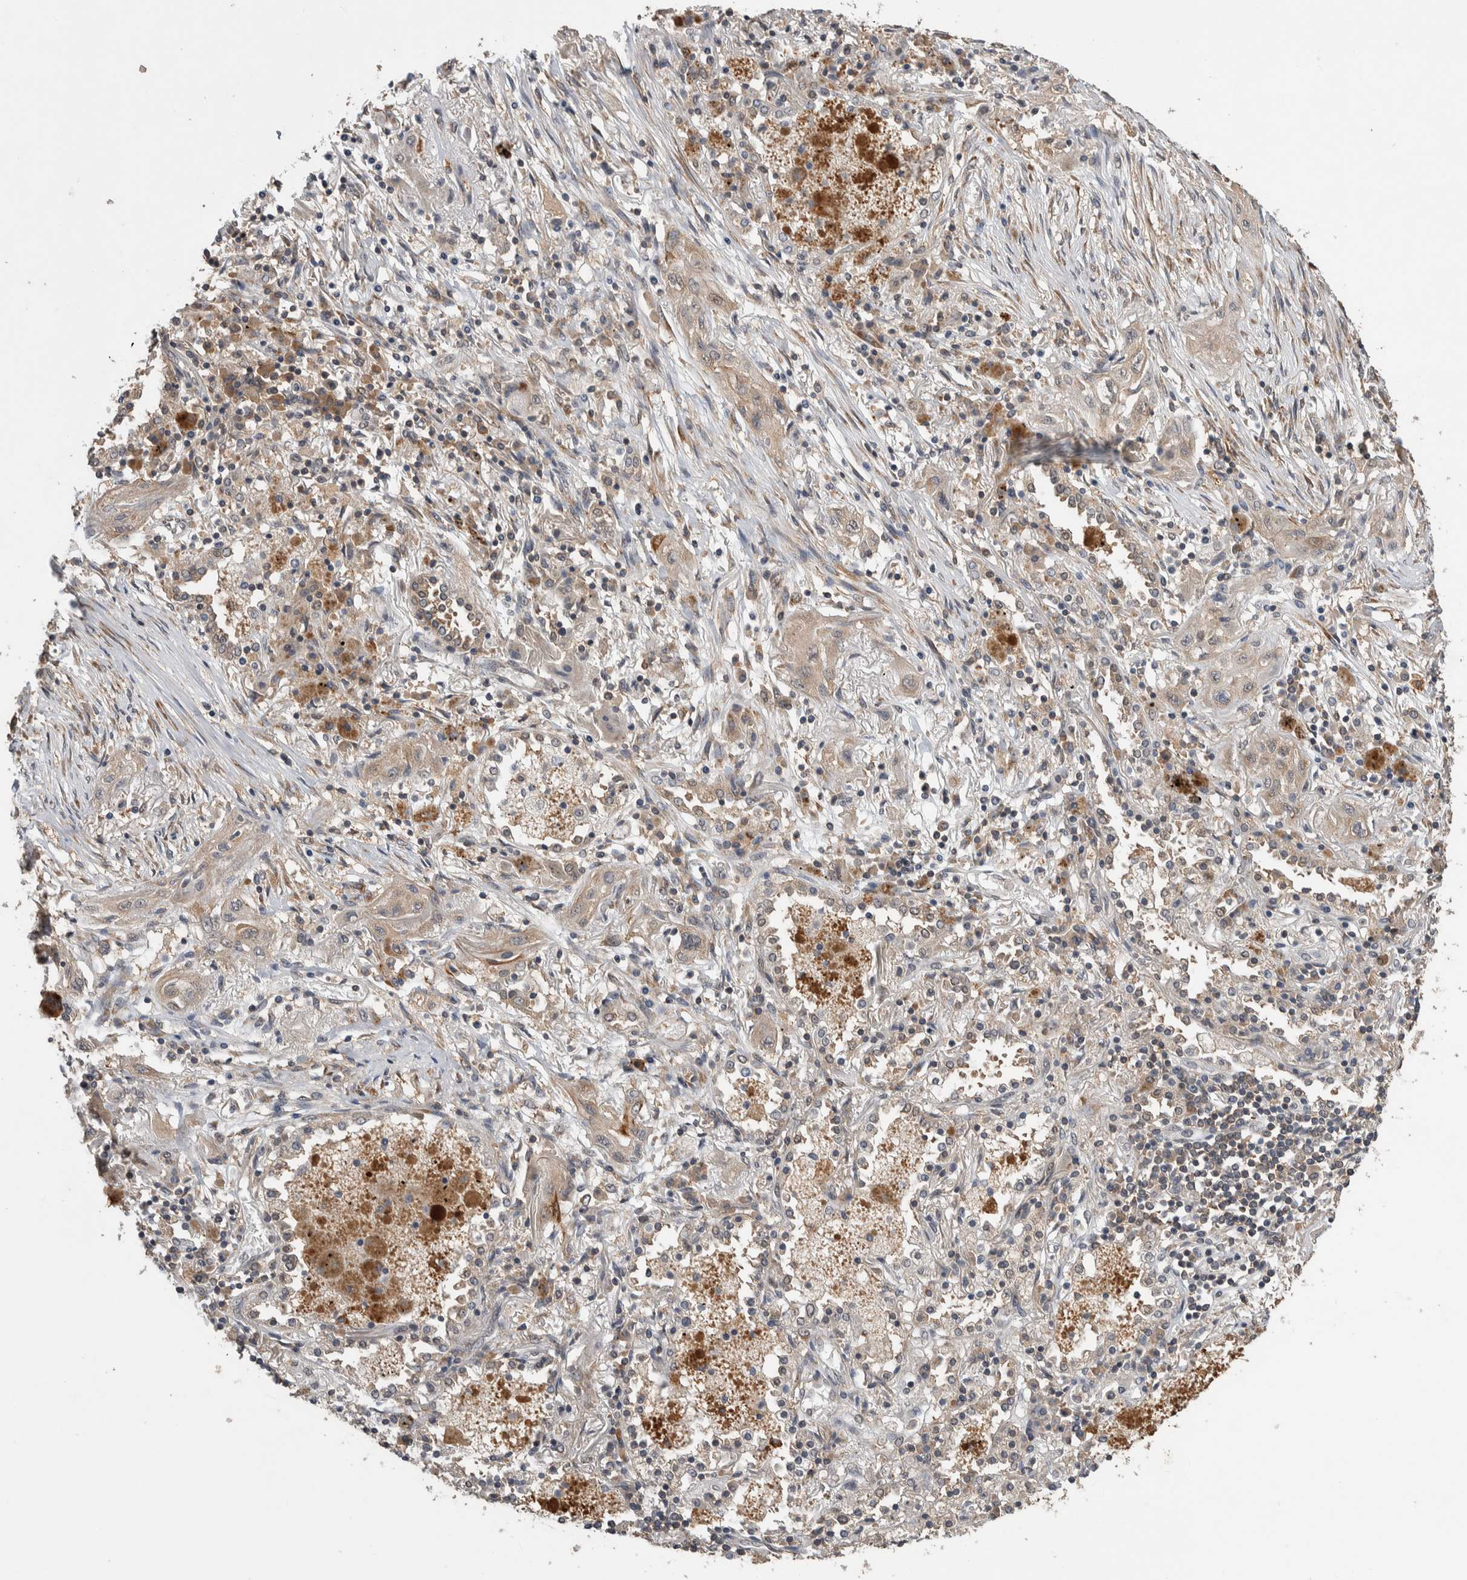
{"staining": {"intensity": "weak", "quantity": ">75%", "location": "cytoplasmic/membranous"}, "tissue": "lung cancer", "cell_type": "Tumor cells", "image_type": "cancer", "snomed": [{"axis": "morphology", "description": "Squamous cell carcinoma, NOS"}, {"axis": "topography", "description": "Lung"}], "caption": "Protein staining by immunohistochemistry (IHC) shows weak cytoplasmic/membranous expression in about >75% of tumor cells in lung cancer (squamous cell carcinoma).", "gene": "DVL2", "patient": {"sex": "female", "age": 47}}